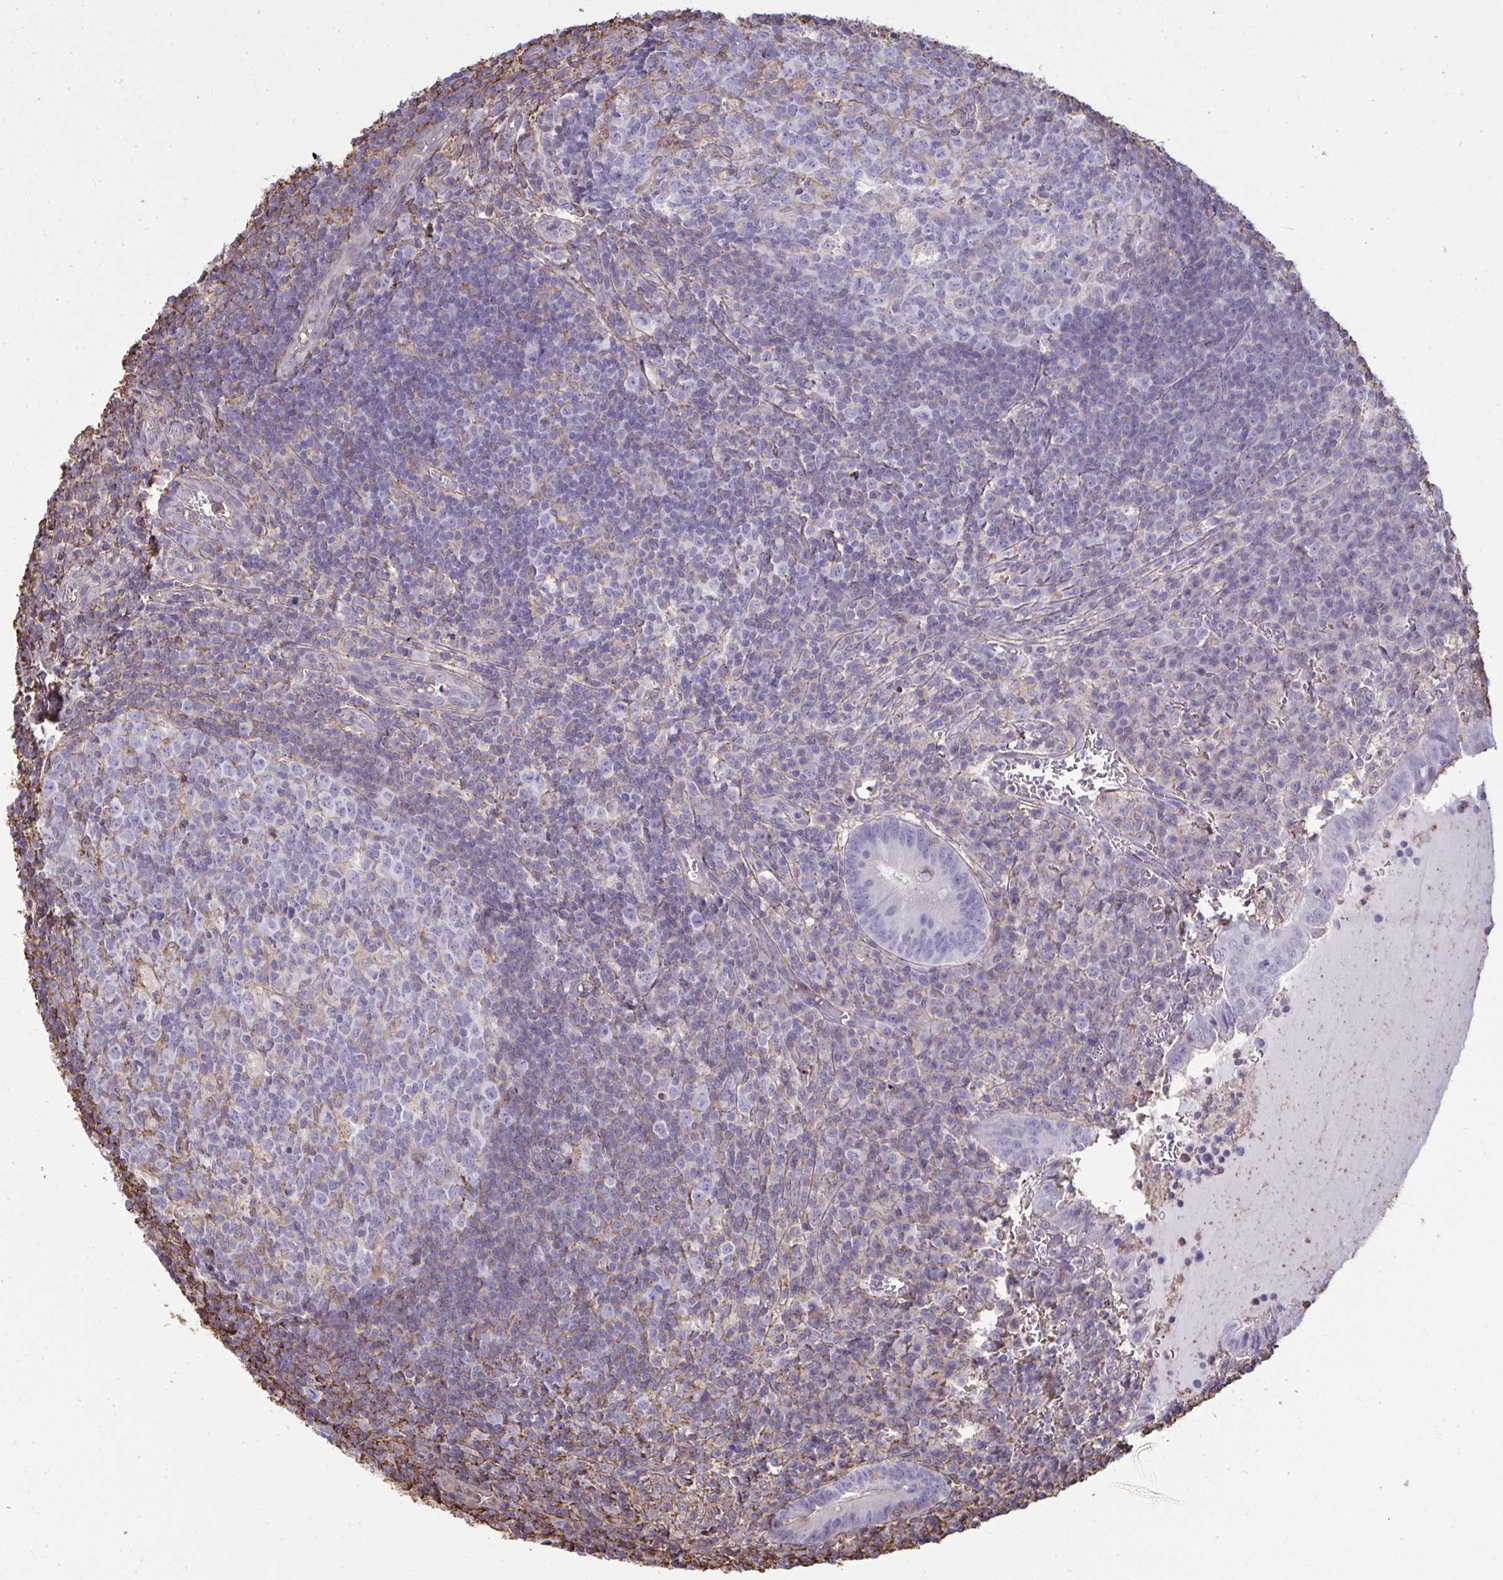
{"staining": {"intensity": "weak", "quantity": "<25%", "location": "cytoplasmic/membranous"}, "tissue": "appendix", "cell_type": "Glandular cells", "image_type": "normal", "snomed": [{"axis": "morphology", "description": "Normal tissue, NOS"}, {"axis": "topography", "description": "Appendix"}], "caption": "An immunohistochemistry (IHC) micrograph of benign appendix is shown. There is no staining in glandular cells of appendix. (DAB (3,3'-diaminobenzidine) immunohistochemistry (IHC) visualized using brightfield microscopy, high magnification).", "gene": "ANXA5", "patient": {"sex": "male", "age": 18}}